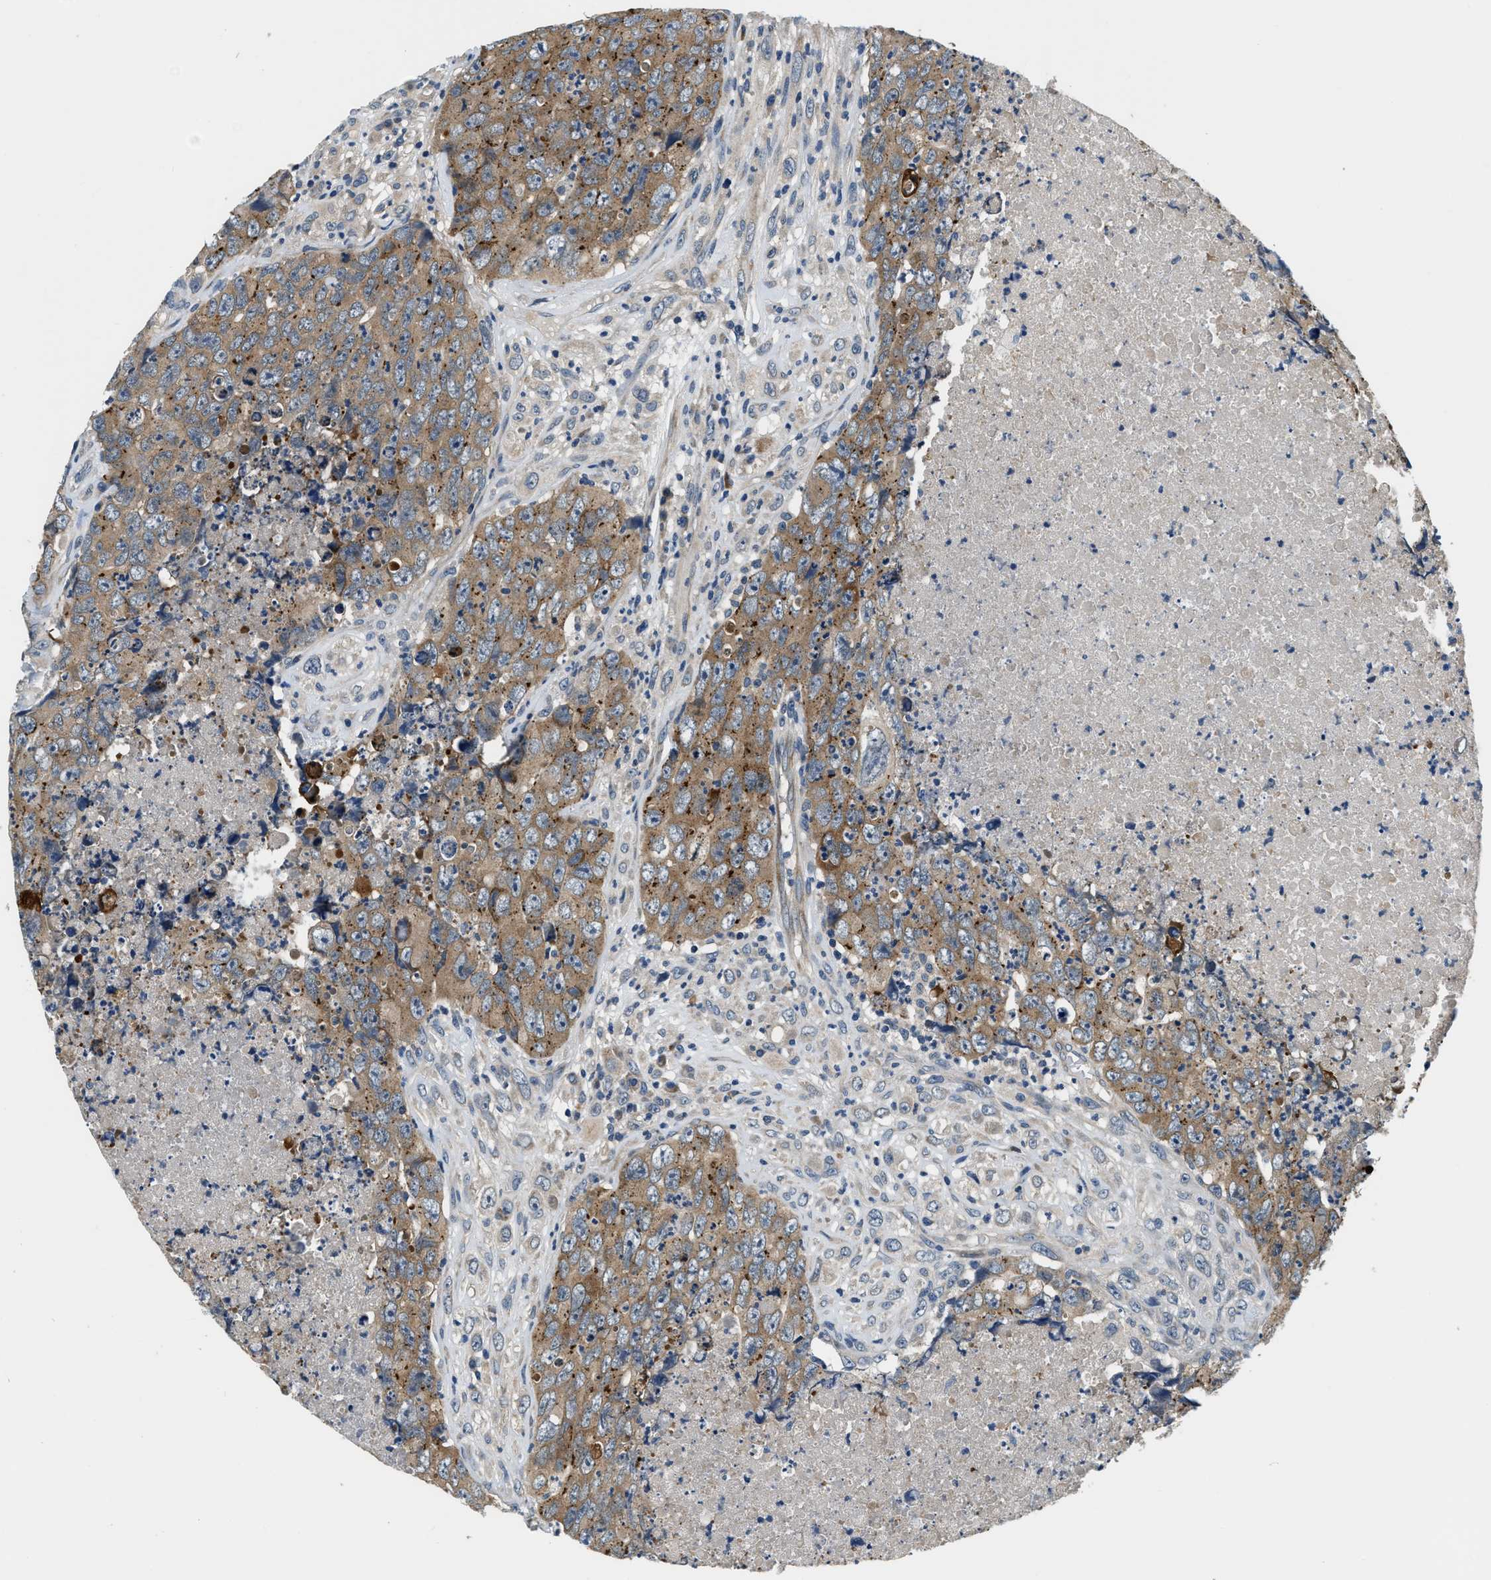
{"staining": {"intensity": "moderate", "quantity": ">75%", "location": "cytoplasmic/membranous"}, "tissue": "testis cancer", "cell_type": "Tumor cells", "image_type": "cancer", "snomed": [{"axis": "morphology", "description": "Carcinoma, Embryonal, NOS"}, {"axis": "topography", "description": "Testis"}], "caption": "This image demonstrates immunohistochemistry staining of human testis cancer, with medium moderate cytoplasmic/membranous expression in approximately >75% of tumor cells.", "gene": "YAE1", "patient": {"sex": "male", "age": 32}}